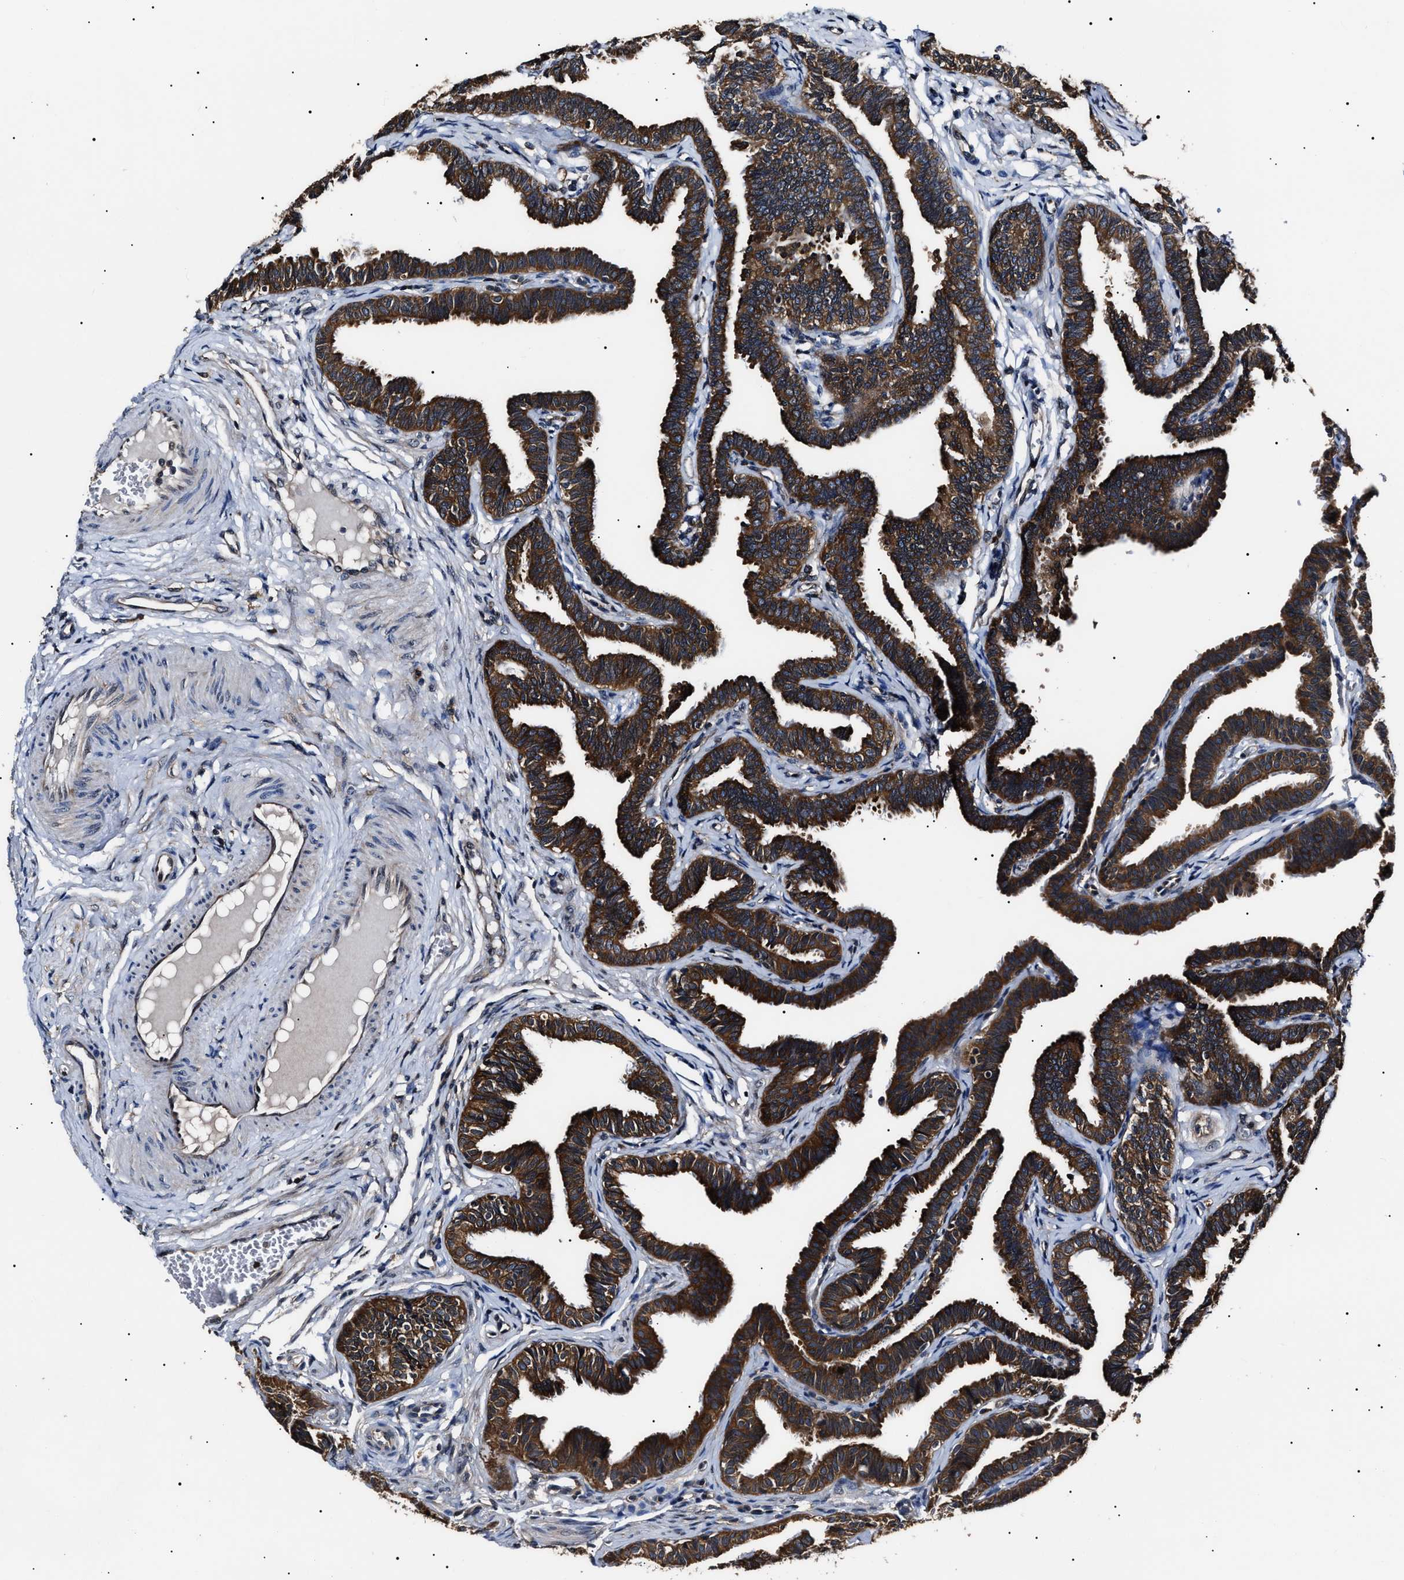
{"staining": {"intensity": "strong", "quantity": ">75%", "location": "cytoplasmic/membranous"}, "tissue": "fallopian tube", "cell_type": "Glandular cells", "image_type": "normal", "snomed": [{"axis": "morphology", "description": "Normal tissue, NOS"}, {"axis": "topography", "description": "Fallopian tube"}, {"axis": "topography", "description": "Ovary"}], "caption": "Human fallopian tube stained with a brown dye reveals strong cytoplasmic/membranous positive staining in approximately >75% of glandular cells.", "gene": "CCT8", "patient": {"sex": "female", "age": 23}}